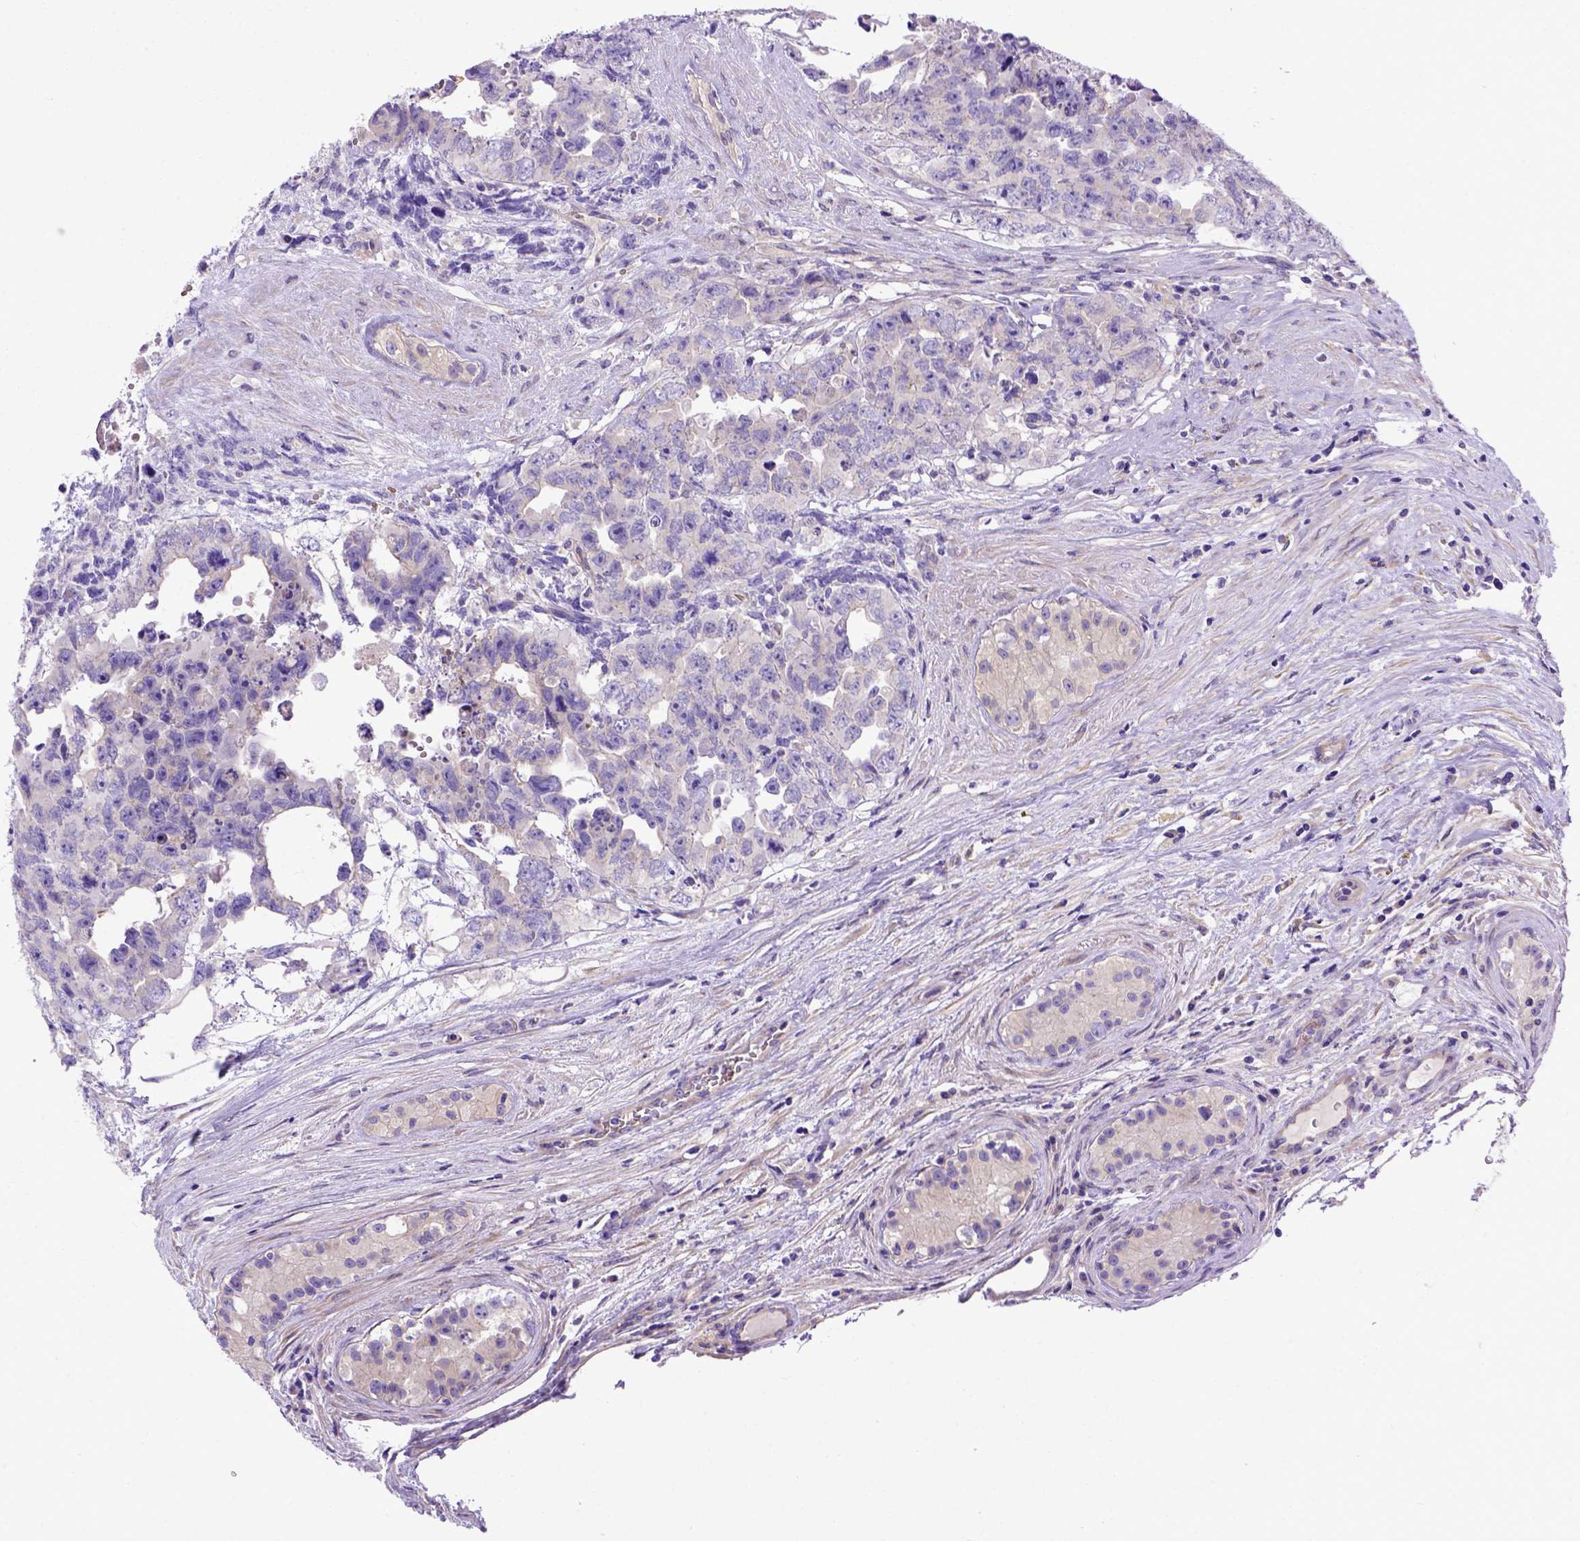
{"staining": {"intensity": "negative", "quantity": "none", "location": "none"}, "tissue": "testis cancer", "cell_type": "Tumor cells", "image_type": "cancer", "snomed": [{"axis": "morphology", "description": "Carcinoma, Embryonal, NOS"}, {"axis": "topography", "description": "Testis"}], "caption": "Tumor cells show no significant protein staining in testis embryonal carcinoma.", "gene": "ADAM12", "patient": {"sex": "male", "age": 24}}